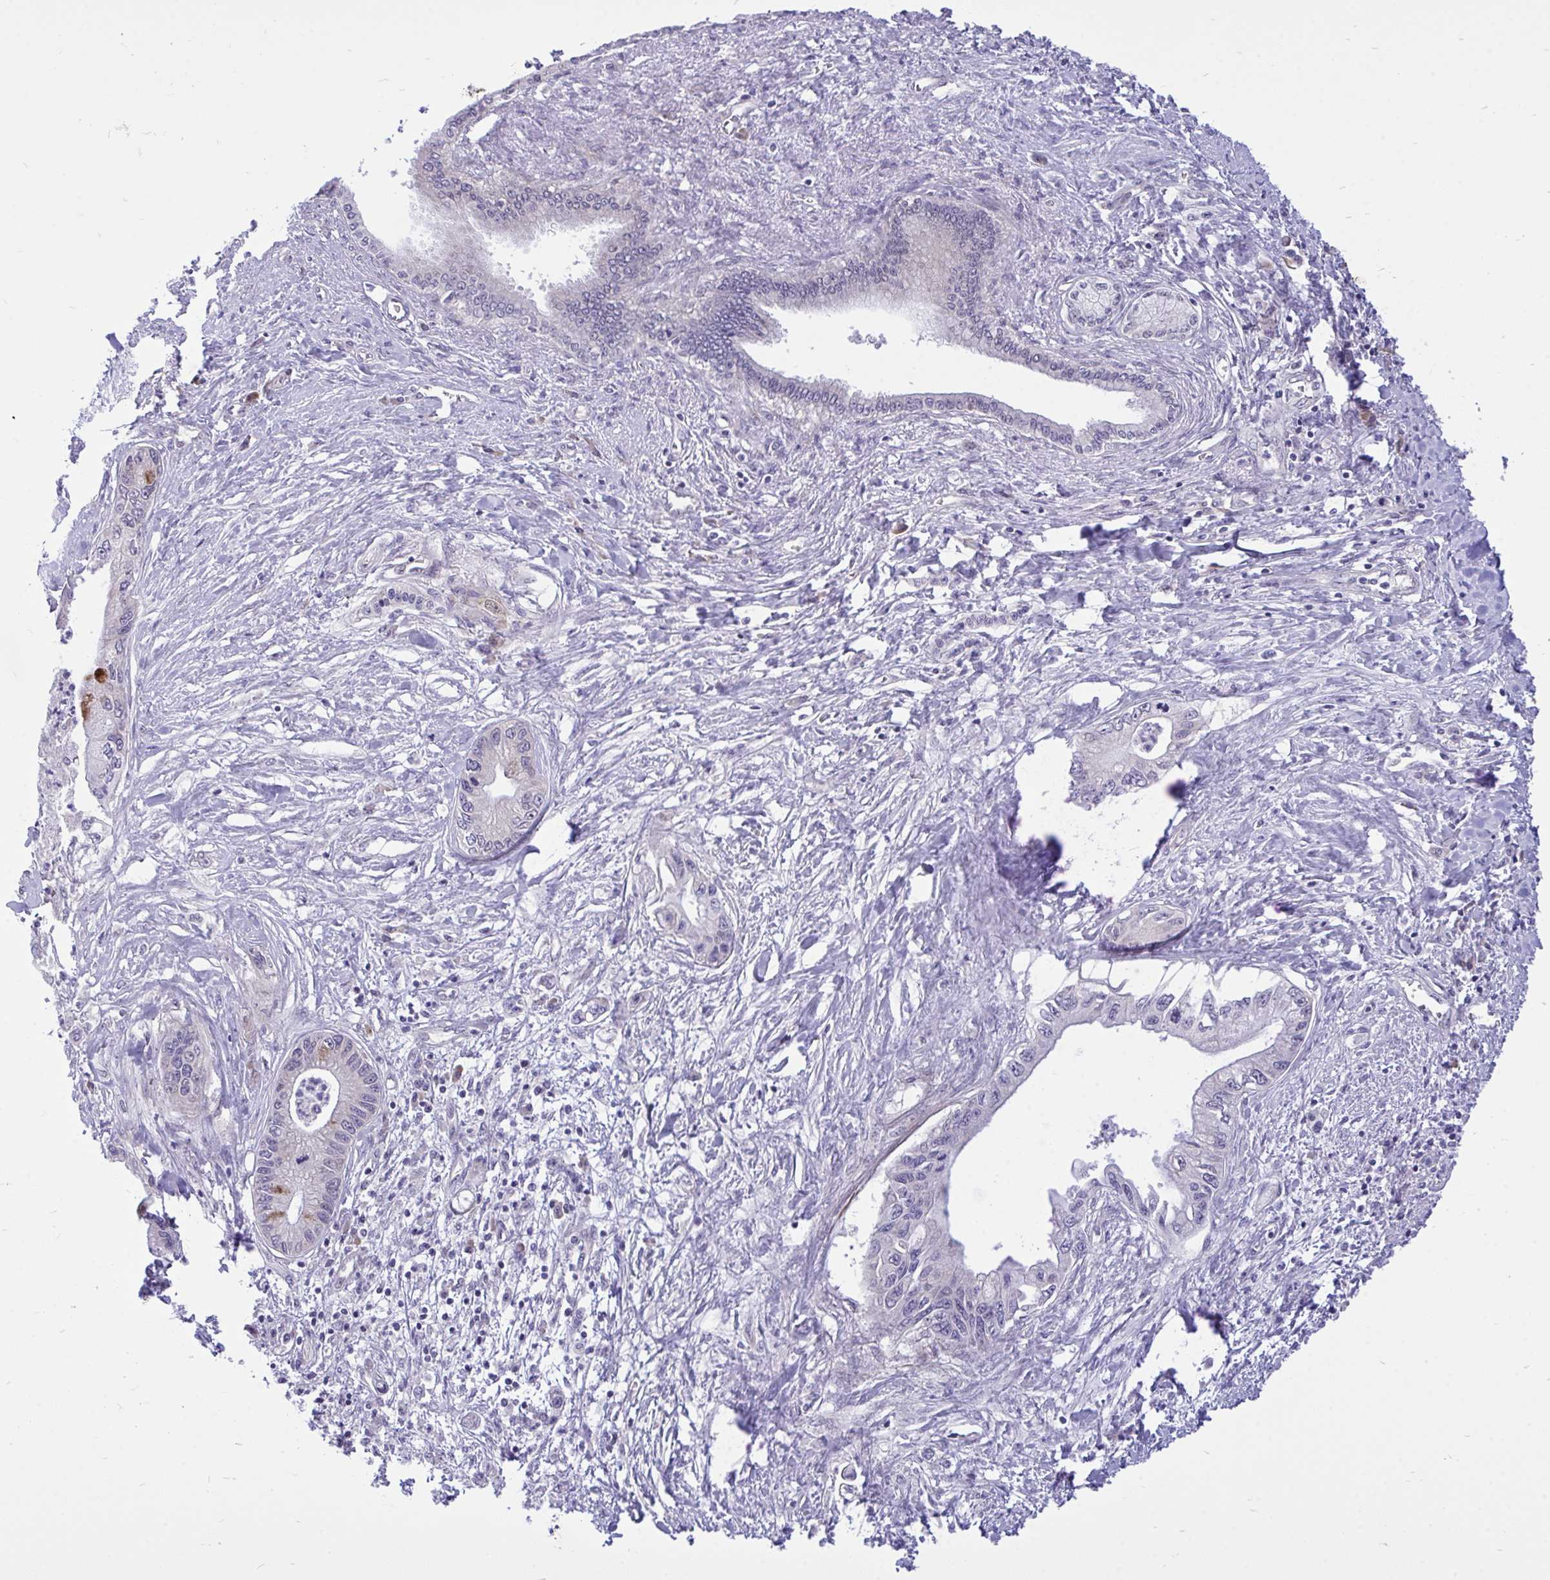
{"staining": {"intensity": "negative", "quantity": "none", "location": "none"}, "tissue": "pancreatic cancer", "cell_type": "Tumor cells", "image_type": "cancer", "snomed": [{"axis": "morphology", "description": "Adenocarcinoma, NOS"}, {"axis": "topography", "description": "Pancreas"}], "caption": "The histopathology image exhibits no staining of tumor cells in pancreatic adenocarcinoma. (Immunohistochemistry (ihc), brightfield microscopy, high magnification).", "gene": "HMBOX1", "patient": {"sex": "male", "age": 61}}